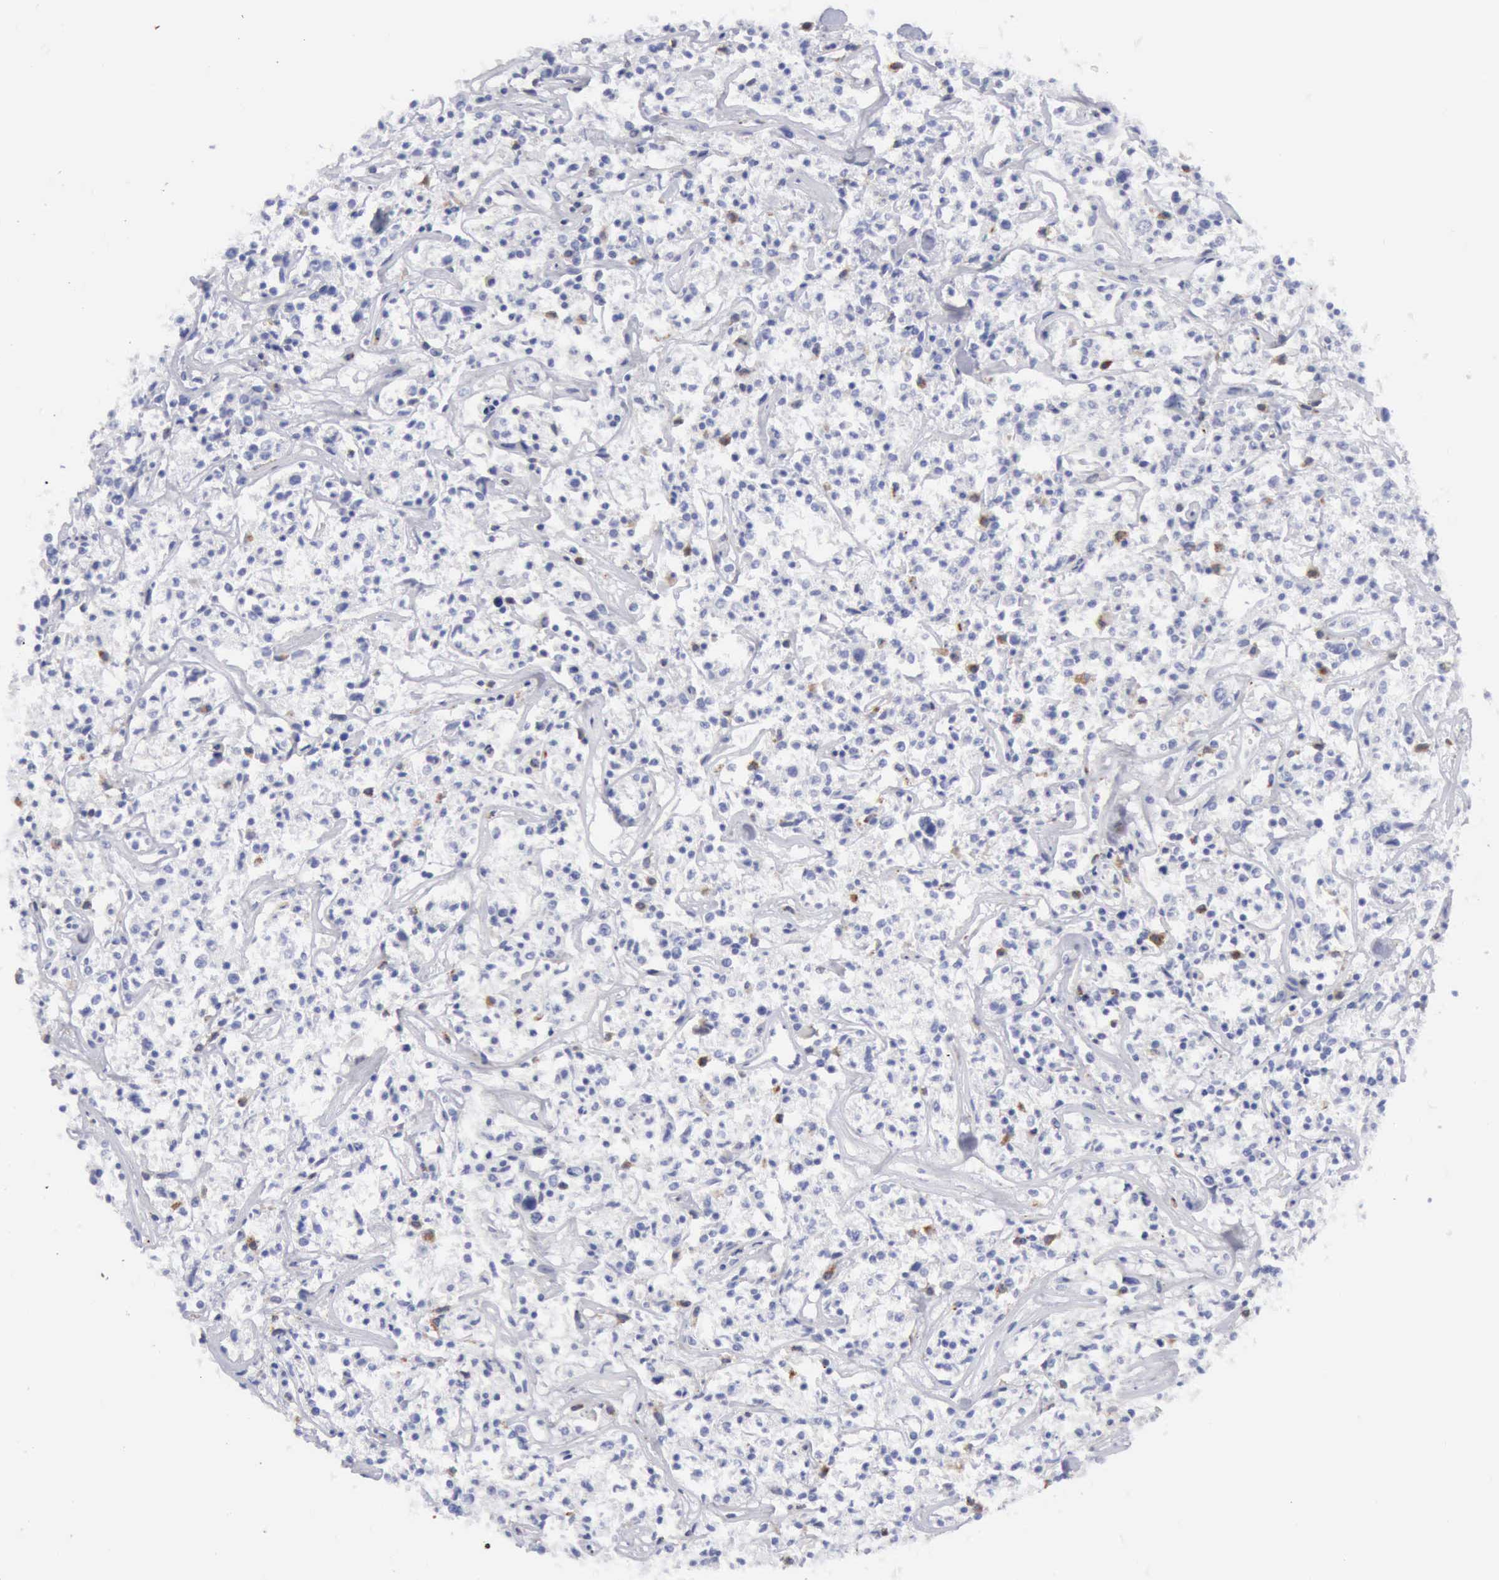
{"staining": {"intensity": "negative", "quantity": "none", "location": "none"}, "tissue": "lymphoma", "cell_type": "Tumor cells", "image_type": "cancer", "snomed": [{"axis": "morphology", "description": "Malignant lymphoma, non-Hodgkin's type, Low grade"}, {"axis": "topography", "description": "Small intestine"}], "caption": "Immunohistochemistry (IHC) histopathology image of neoplastic tissue: malignant lymphoma, non-Hodgkin's type (low-grade) stained with DAB (3,3'-diaminobenzidine) exhibits no significant protein staining in tumor cells.", "gene": "CTSS", "patient": {"sex": "female", "age": 59}}